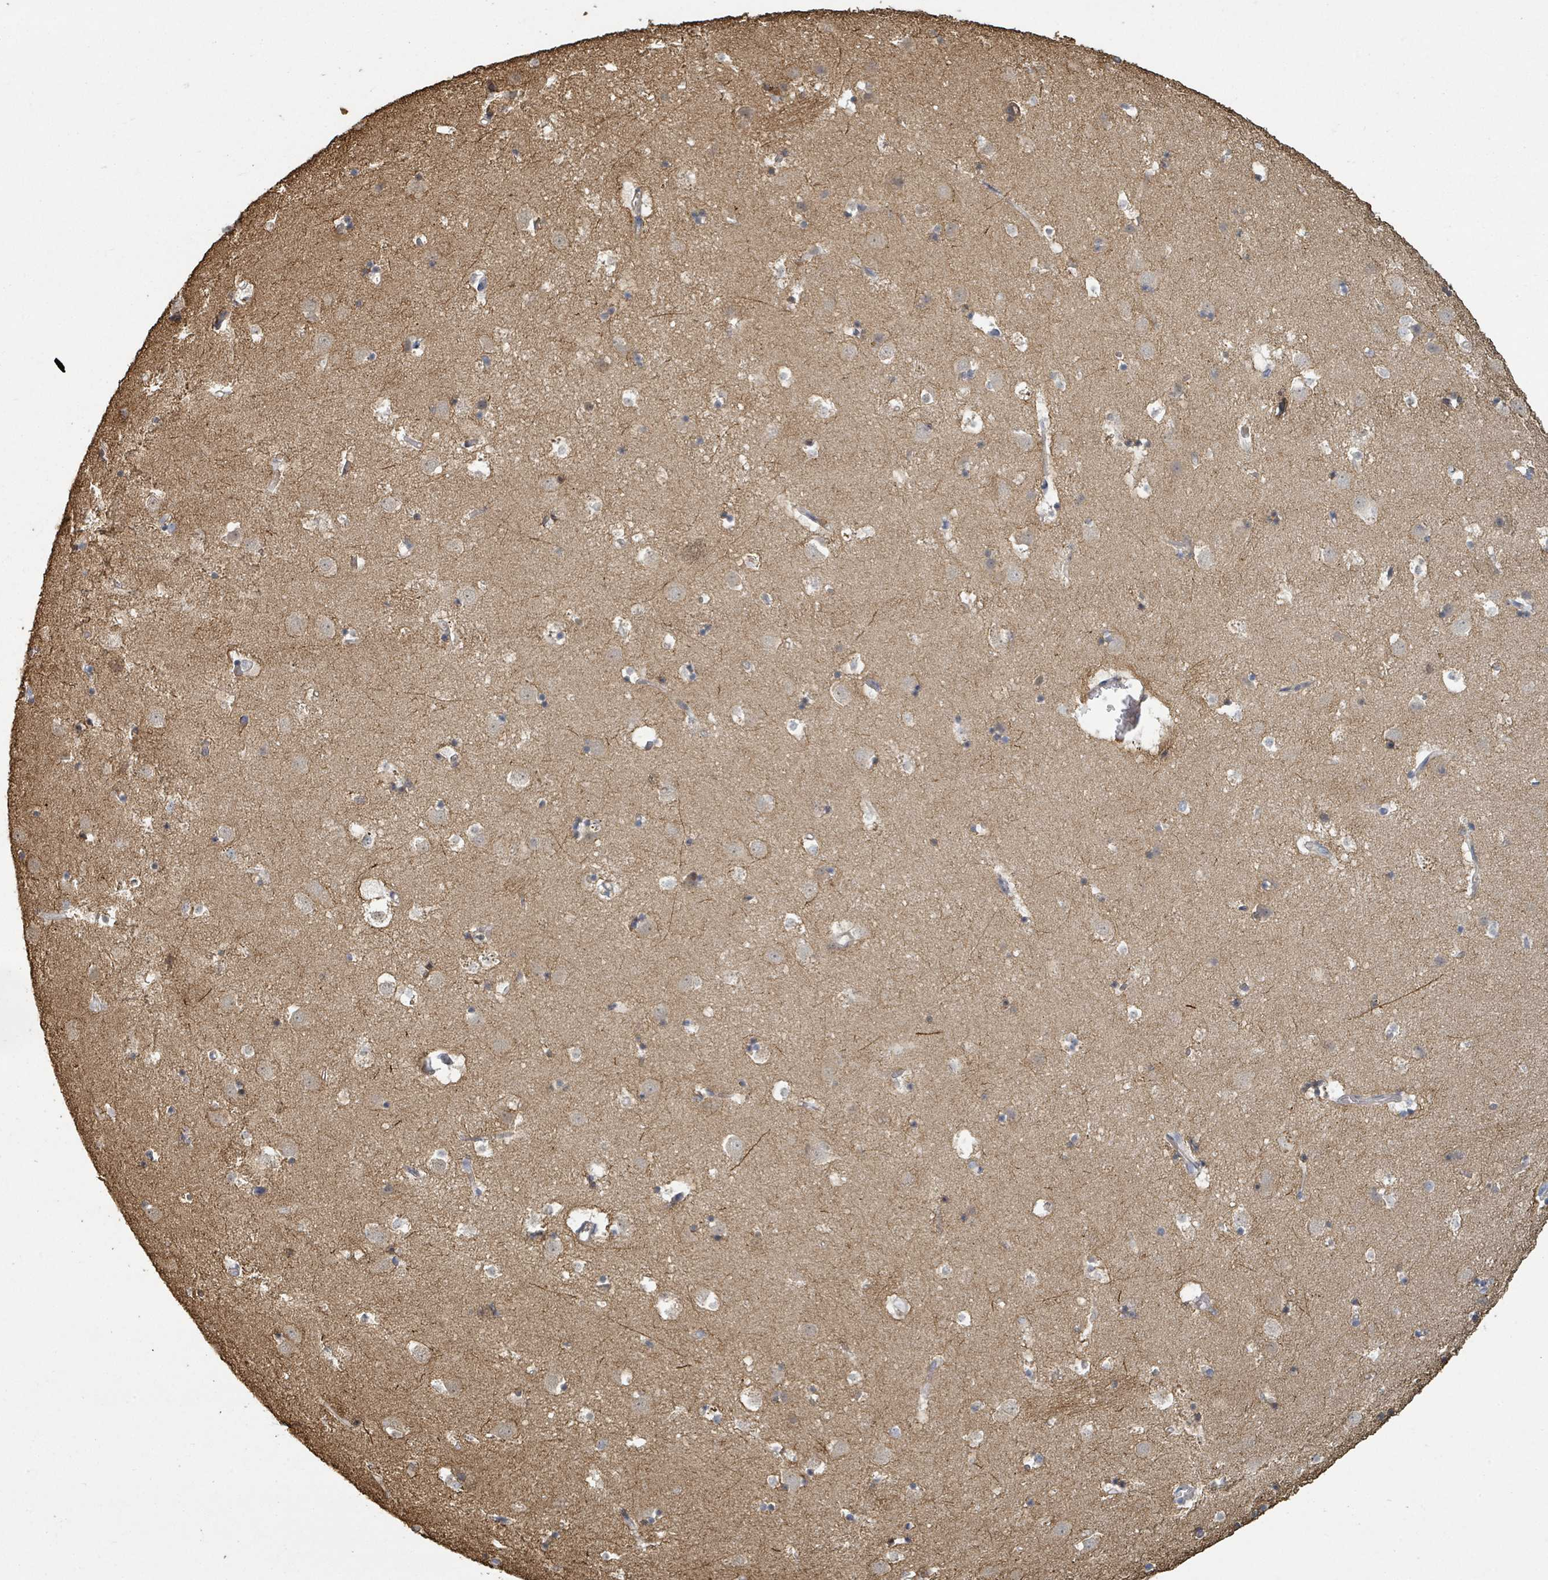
{"staining": {"intensity": "negative", "quantity": "none", "location": "none"}, "tissue": "caudate", "cell_type": "Glial cells", "image_type": "normal", "snomed": [{"axis": "morphology", "description": "Normal tissue, NOS"}, {"axis": "topography", "description": "Lateral ventricle wall"}], "caption": "Glial cells show no significant protein expression in normal caudate. The staining is performed using DAB (3,3'-diaminobenzidine) brown chromogen with nuclei counter-stained in using hematoxylin.", "gene": "PLAUR", "patient": {"sex": "male", "age": 58}}